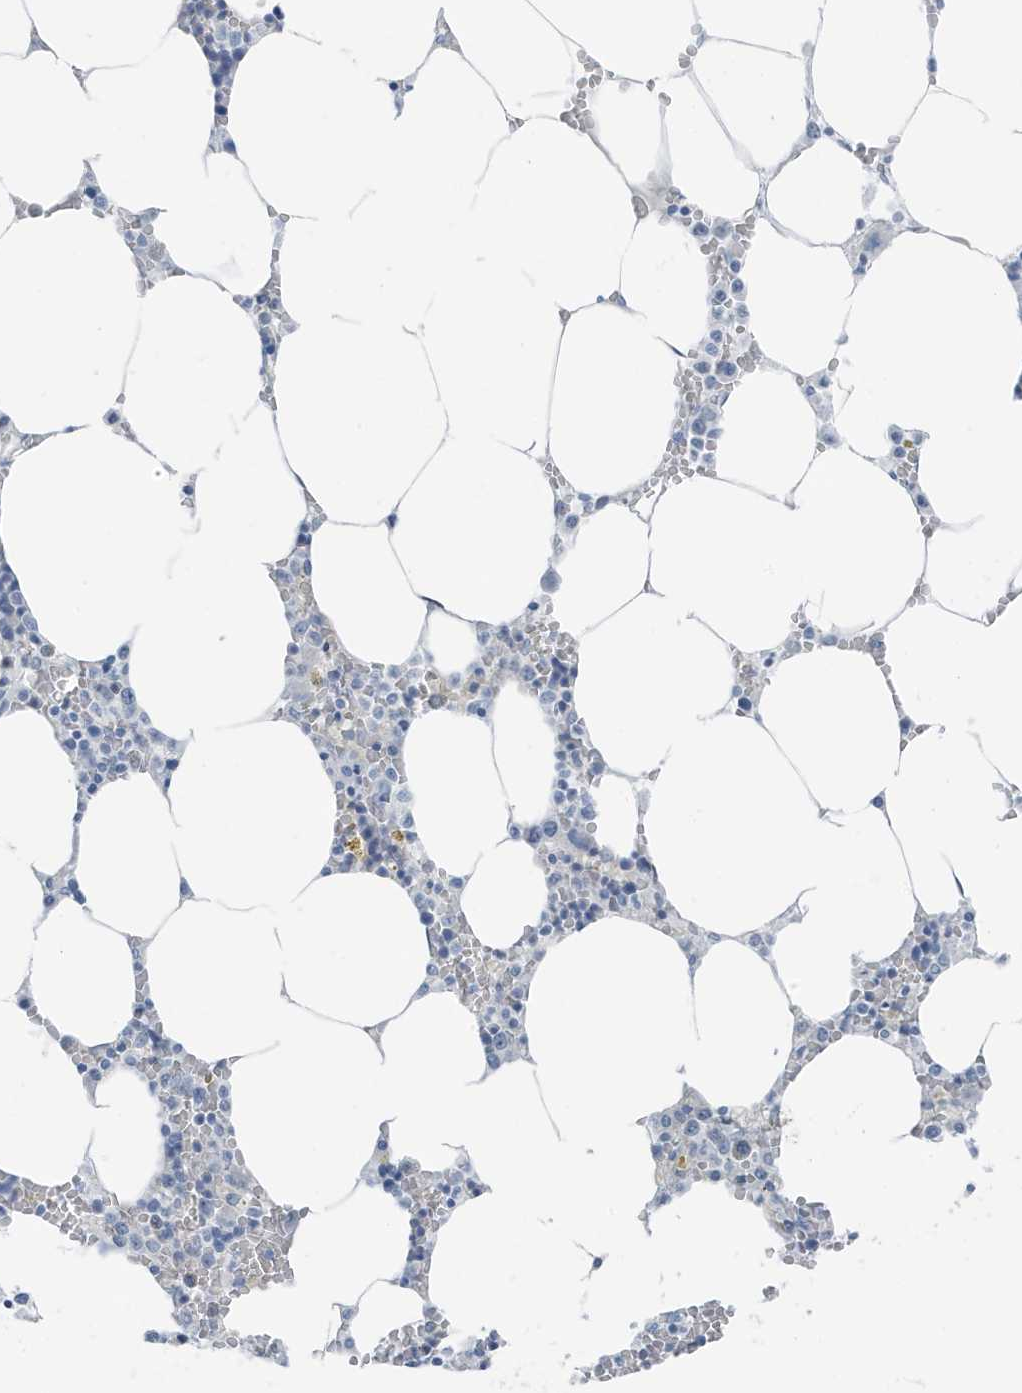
{"staining": {"intensity": "negative", "quantity": "none", "location": "none"}, "tissue": "bone marrow", "cell_type": "Hematopoietic cells", "image_type": "normal", "snomed": [{"axis": "morphology", "description": "Normal tissue, NOS"}, {"axis": "topography", "description": "Bone marrow"}], "caption": "An IHC histopathology image of unremarkable bone marrow is shown. There is no staining in hematopoietic cells of bone marrow.", "gene": "ZFP64", "patient": {"sex": "male", "age": 70}}